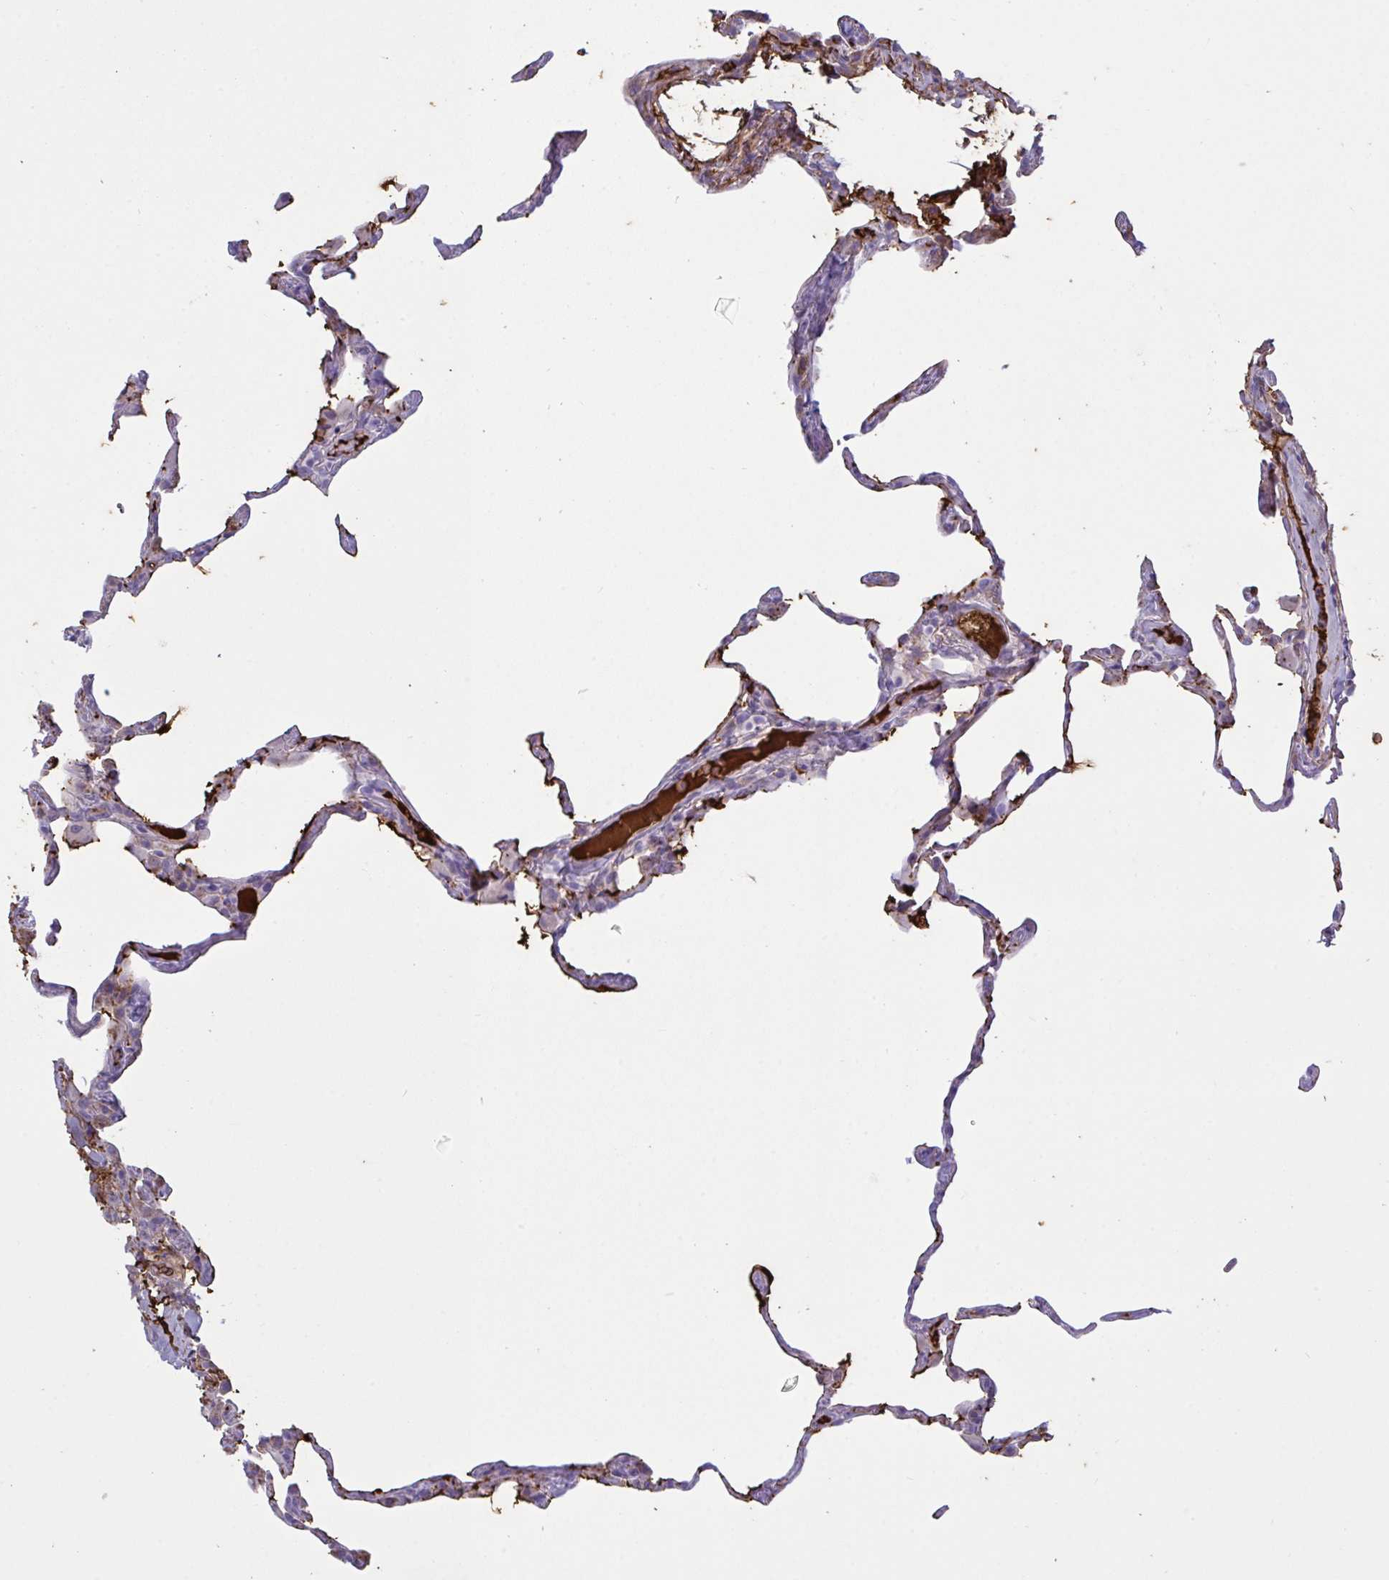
{"staining": {"intensity": "moderate", "quantity": "<25%", "location": "cytoplasmic/membranous"}, "tissue": "lung", "cell_type": "Alveolar cells", "image_type": "normal", "snomed": [{"axis": "morphology", "description": "Normal tissue, NOS"}, {"axis": "topography", "description": "Lung"}], "caption": "A histopathology image of human lung stained for a protein shows moderate cytoplasmic/membranous brown staining in alveolar cells. The protein is shown in brown color, while the nuclei are stained blue.", "gene": "IL1R1", "patient": {"sex": "female", "age": 57}}